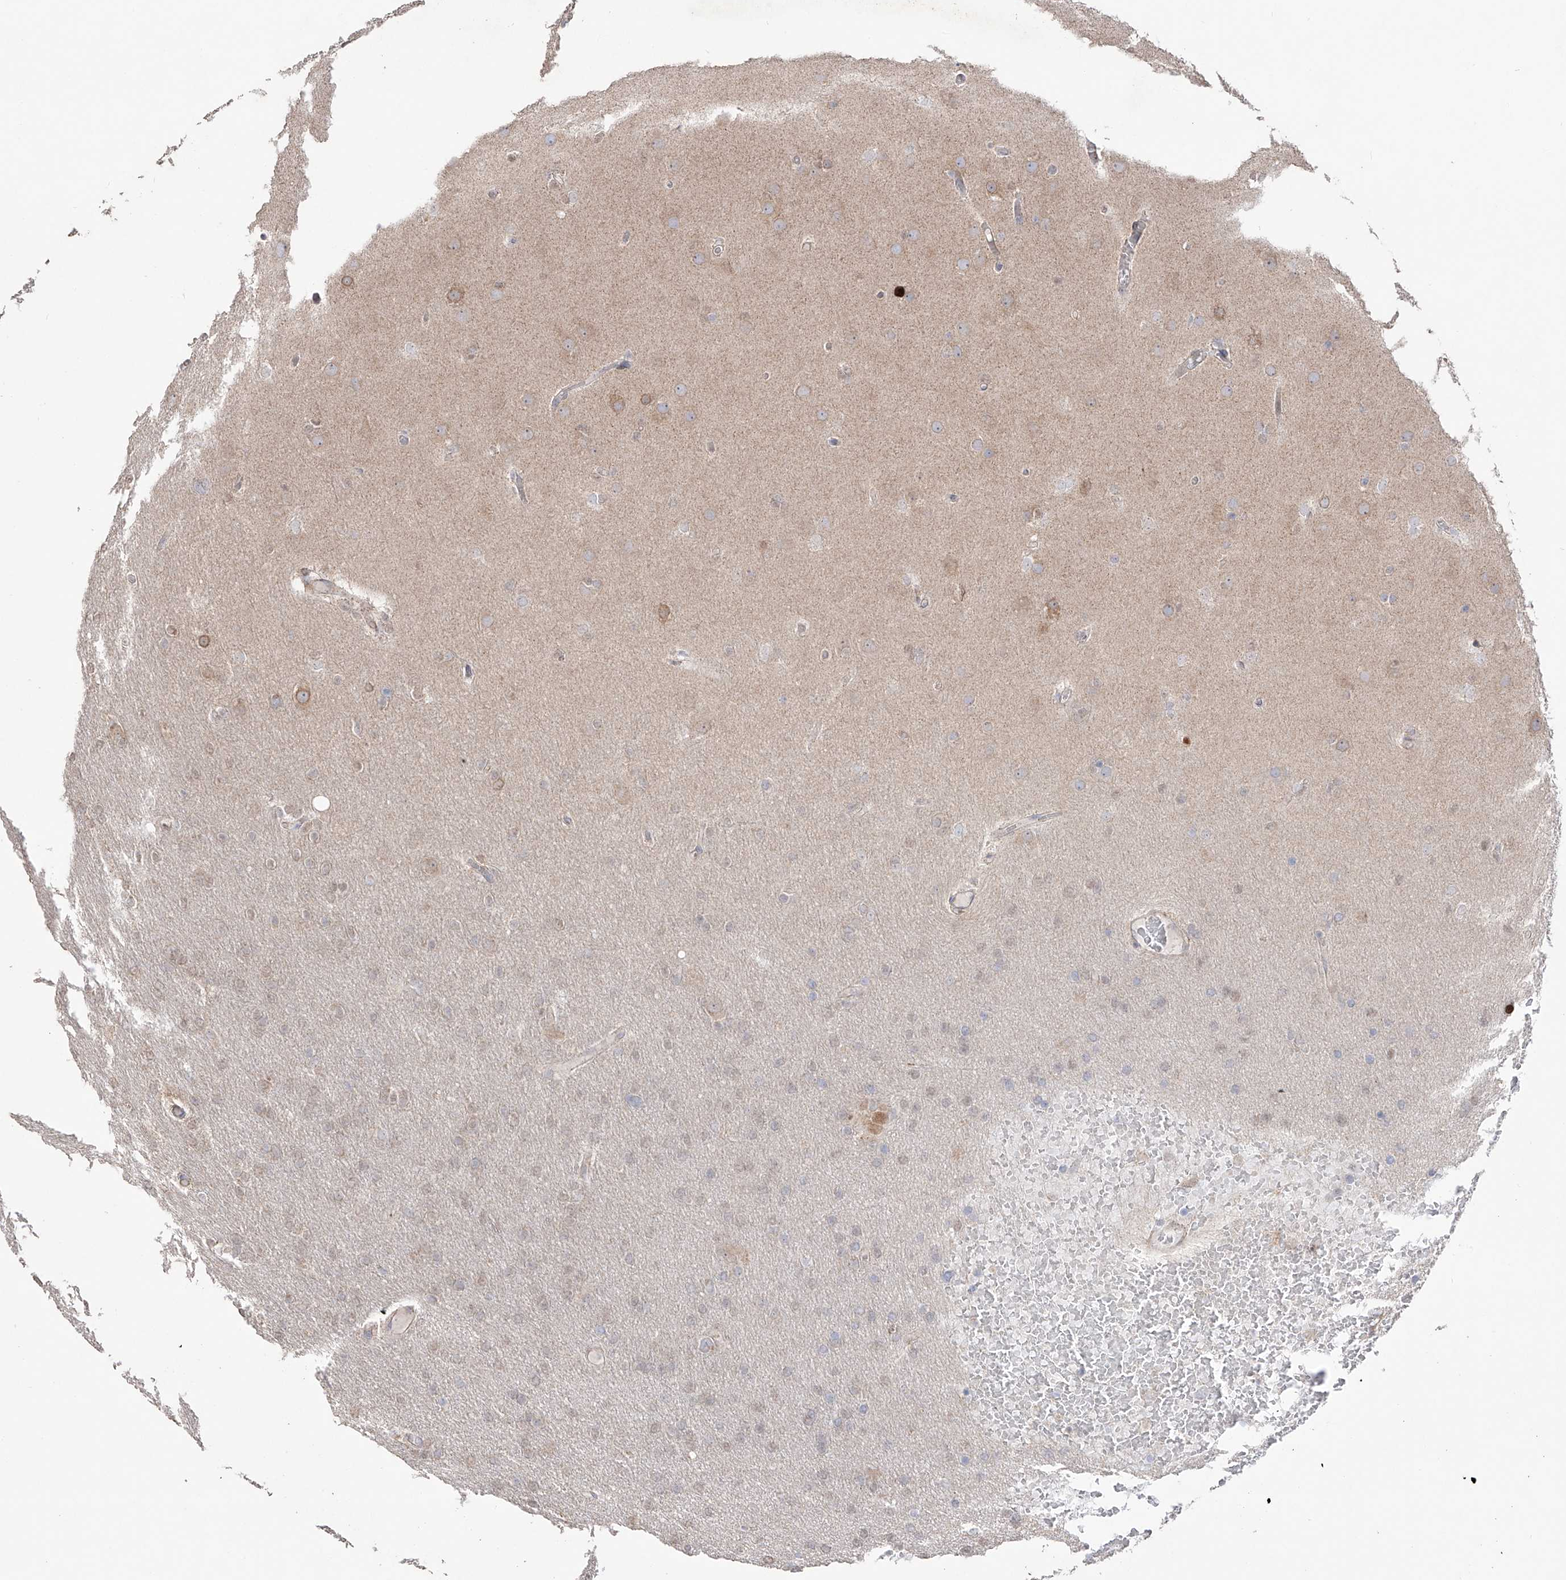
{"staining": {"intensity": "weak", "quantity": "25%-75%", "location": "cytoplasmic/membranous,nuclear"}, "tissue": "glioma", "cell_type": "Tumor cells", "image_type": "cancer", "snomed": [{"axis": "morphology", "description": "Glioma, malignant, High grade"}, {"axis": "topography", "description": "Cerebral cortex"}], "caption": "IHC staining of malignant high-grade glioma, which demonstrates low levels of weak cytoplasmic/membranous and nuclear staining in approximately 25%-75% of tumor cells indicating weak cytoplasmic/membranous and nuclear protein positivity. The staining was performed using DAB (brown) for protein detection and nuclei were counterstained in hematoxylin (blue).", "gene": "YKT6", "patient": {"sex": "female", "age": 36}}